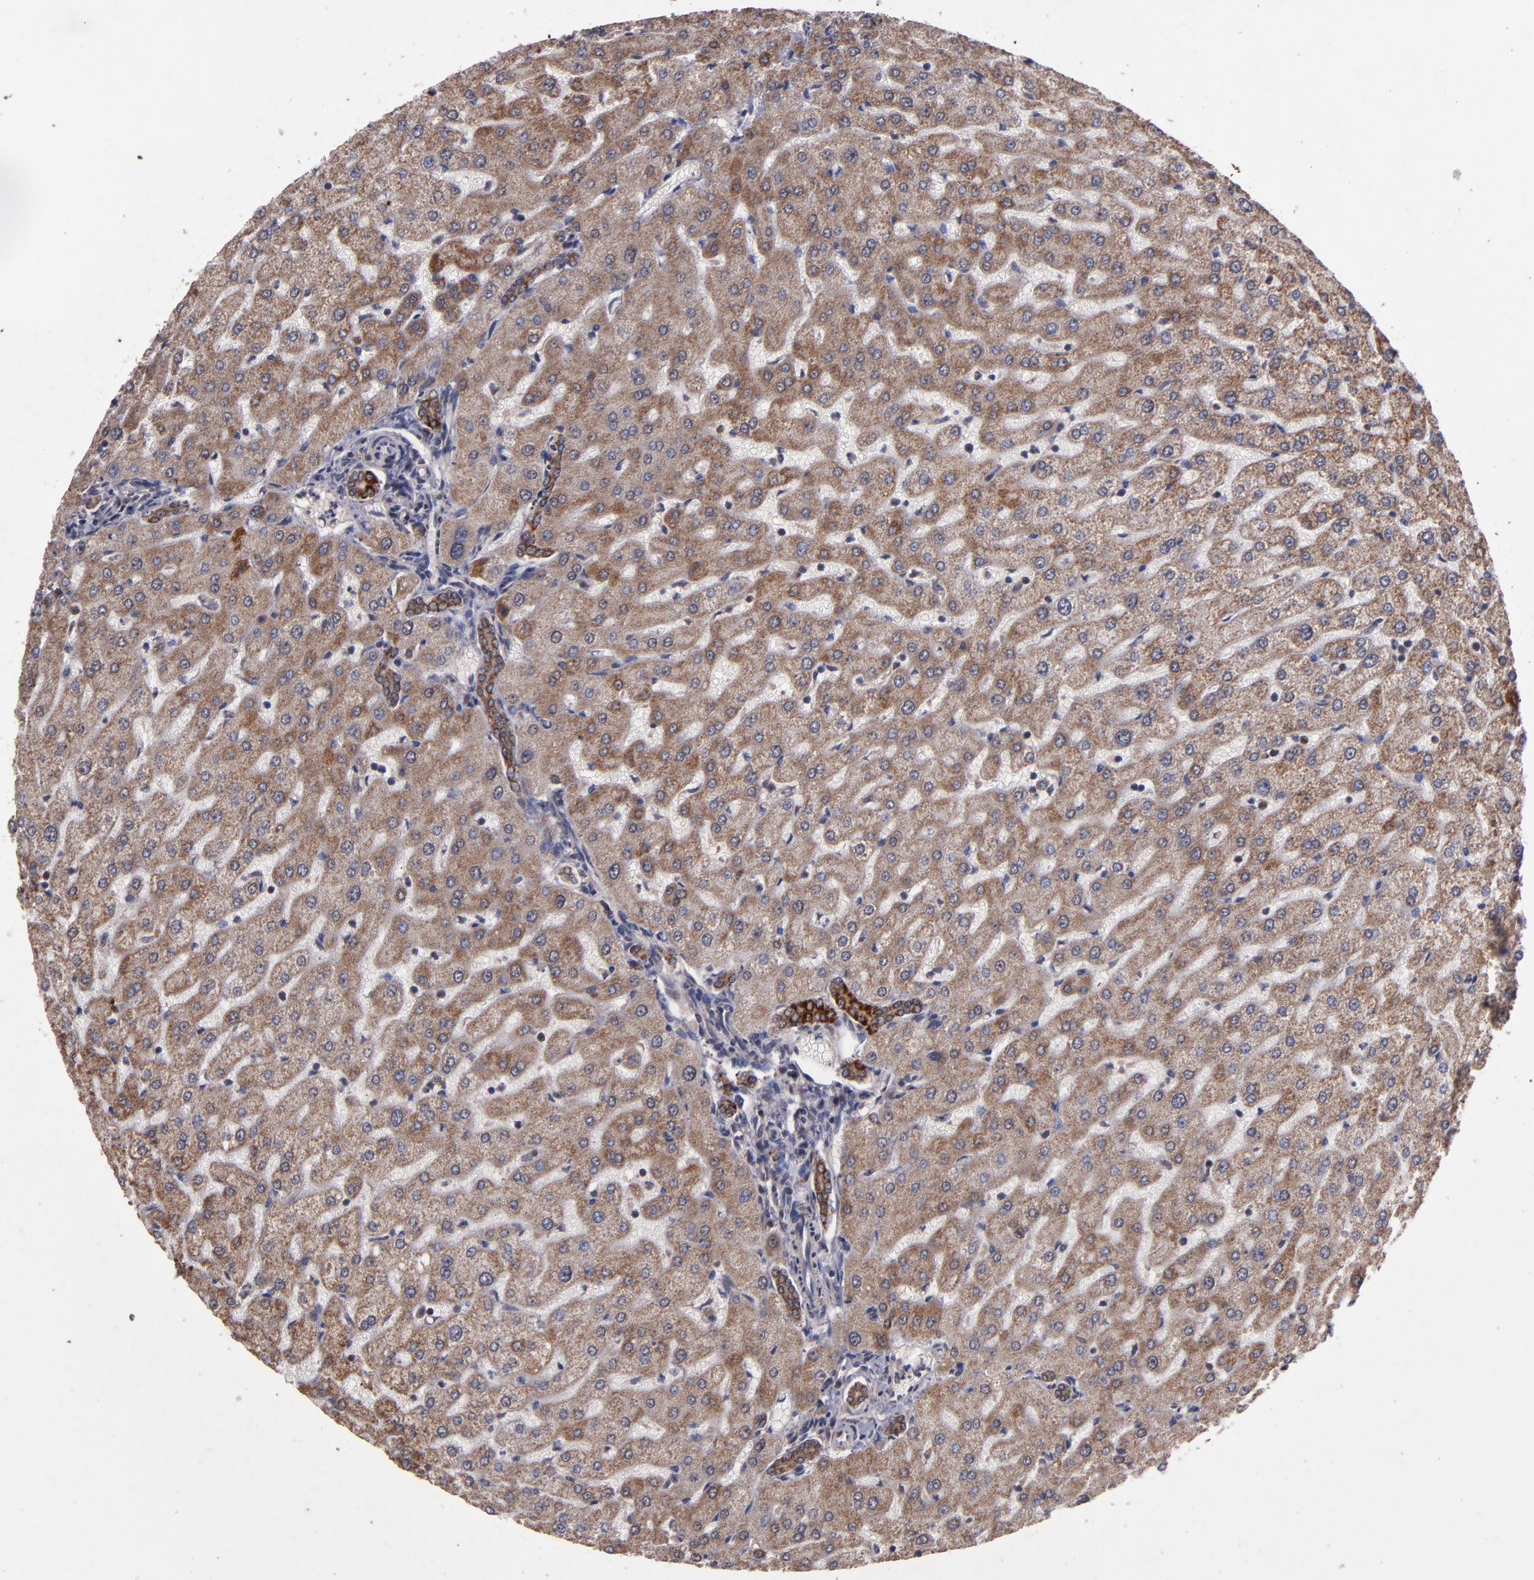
{"staining": {"intensity": "moderate", "quantity": ">75%", "location": "cytoplasmic/membranous"}, "tissue": "liver", "cell_type": "Cholangiocytes", "image_type": "normal", "snomed": [{"axis": "morphology", "description": "Normal tissue, NOS"}, {"axis": "morphology", "description": "Fibrosis, NOS"}, {"axis": "topography", "description": "Liver"}], "caption": "A brown stain shows moderate cytoplasmic/membranous staining of a protein in cholangiocytes of normal human liver. (IHC, brightfield microscopy, high magnification).", "gene": "TIMM9", "patient": {"sex": "female", "age": 29}}